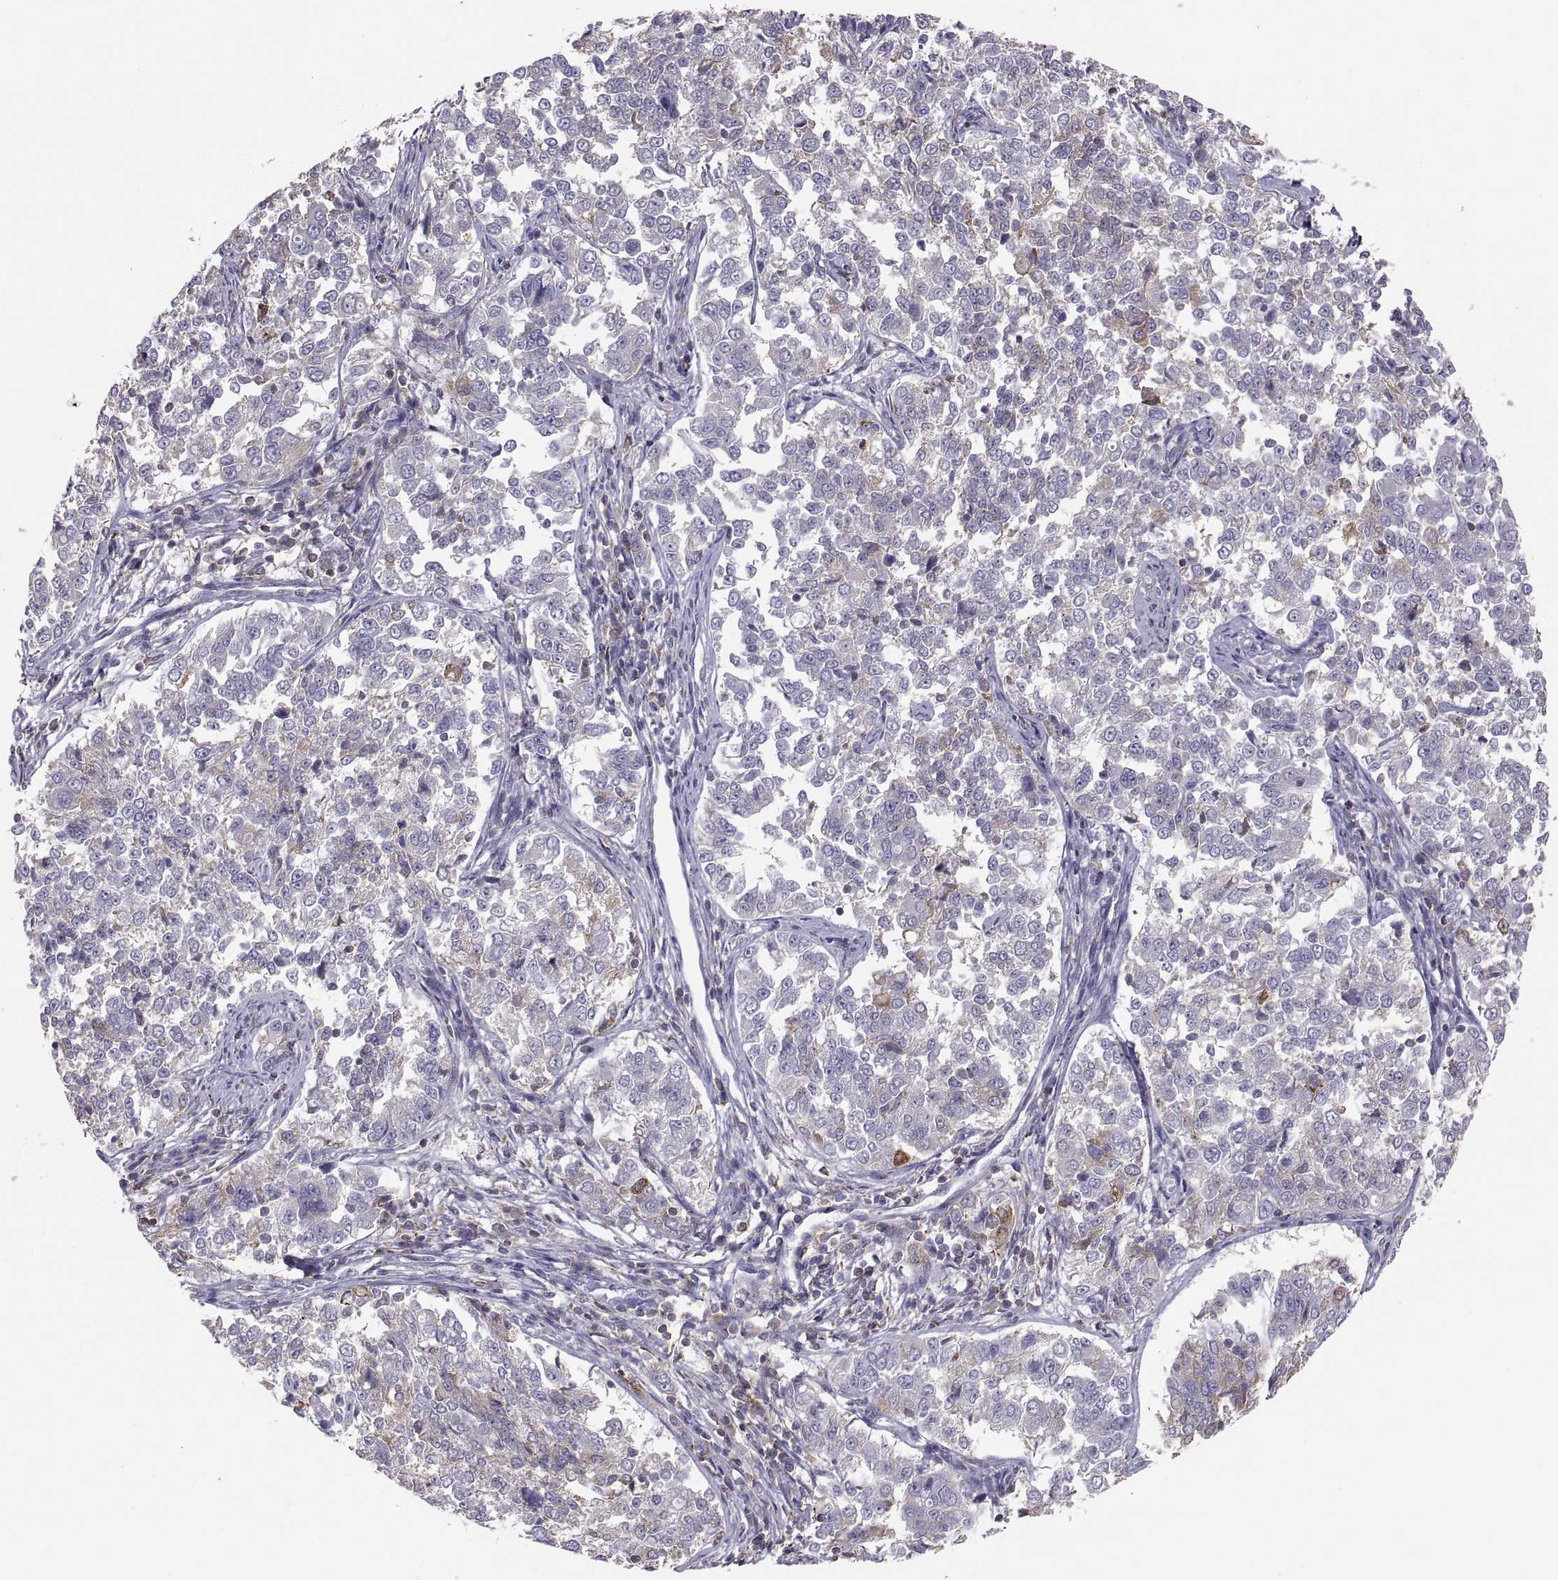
{"staining": {"intensity": "weak", "quantity": "<25%", "location": "cytoplasmic/membranous"}, "tissue": "endometrial cancer", "cell_type": "Tumor cells", "image_type": "cancer", "snomed": [{"axis": "morphology", "description": "Adenocarcinoma, NOS"}, {"axis": "topography", "description": "Endometrium"}], "caption": "Tumor cells are negative for brown protein staining in adenocarcinoma (endometrial). (DAB immunohistochemistry with hematoxylin counter stain).", "gene": "ERO1A", "patient": {"sex": "female", "age": 43}}